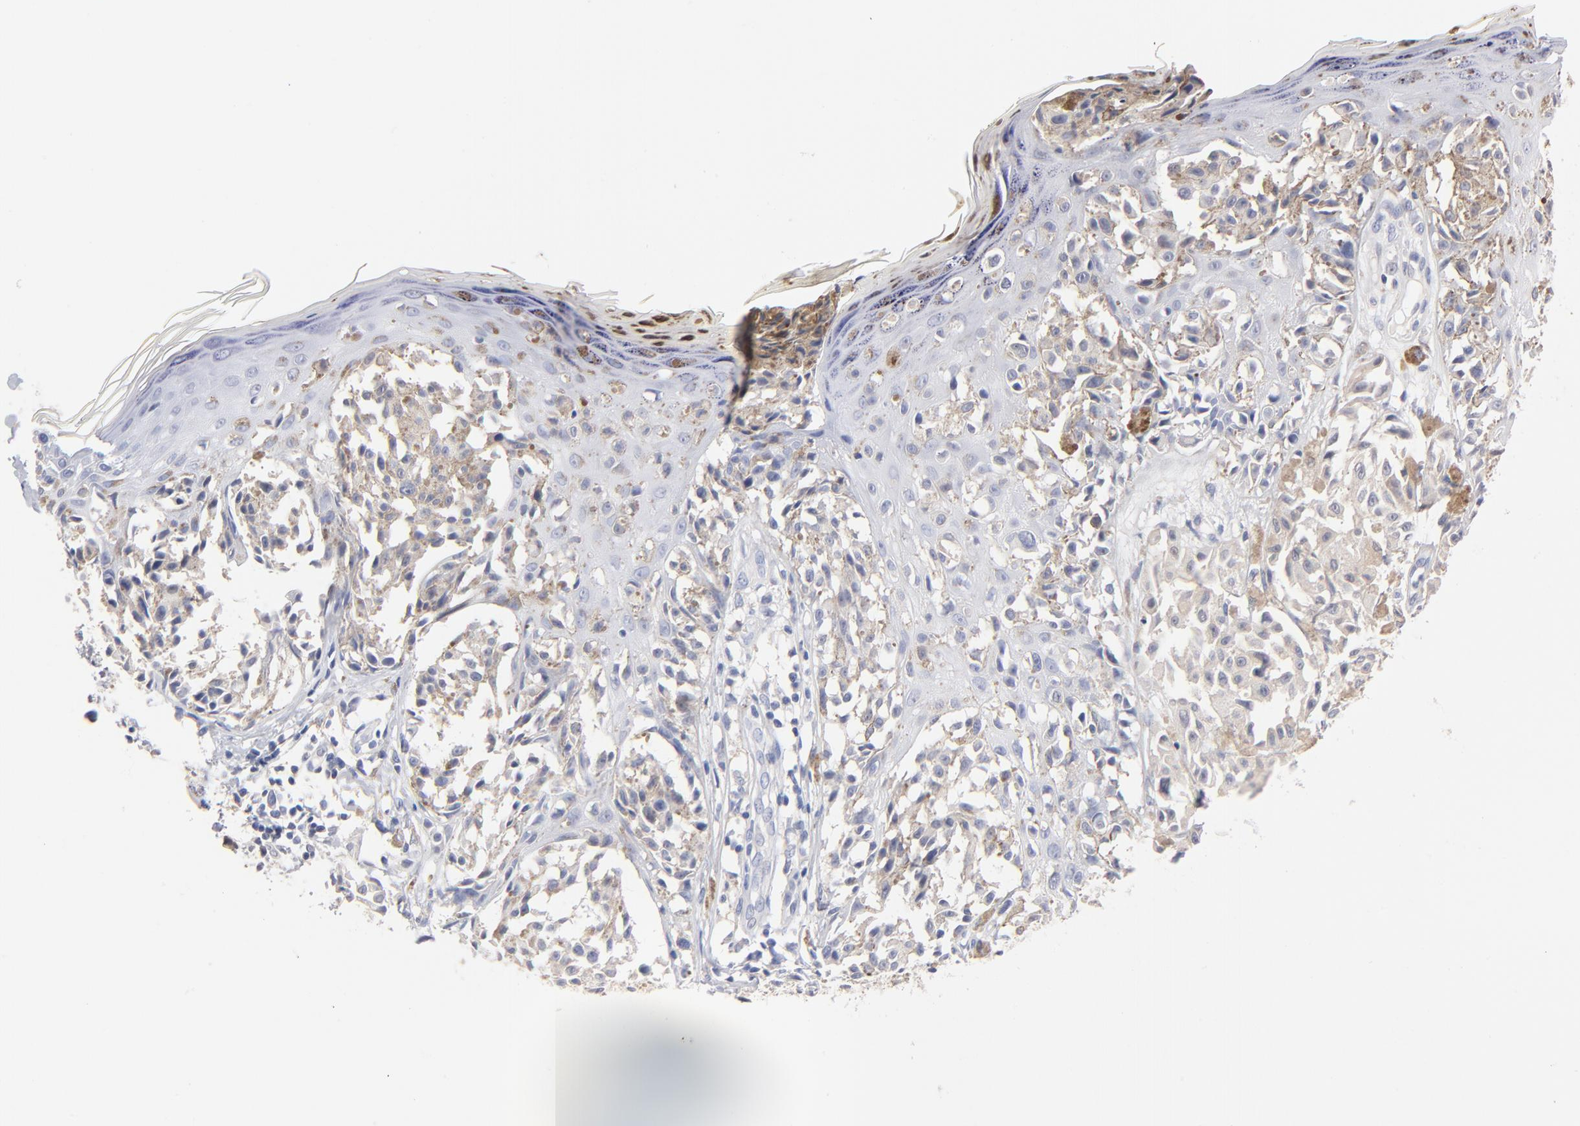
{"staining": {"intensity": "negative", "quantity": "none", "location": "none"}, "tissue": "melanoma", "cell_type": "Tumor cells", "image_type": "cancer", "snomed": [{"axis": "morphology", "description": "Malignant melanoma, NOS"}, {"axis": "topography", "description": "Skin"}], "caption": "An immunohistochemistry image of melanoma is shown. There is no staining in tumor cells of melanoma.", "gene": "ITGA8", "patient": {"sex": "female", "age": 38}}